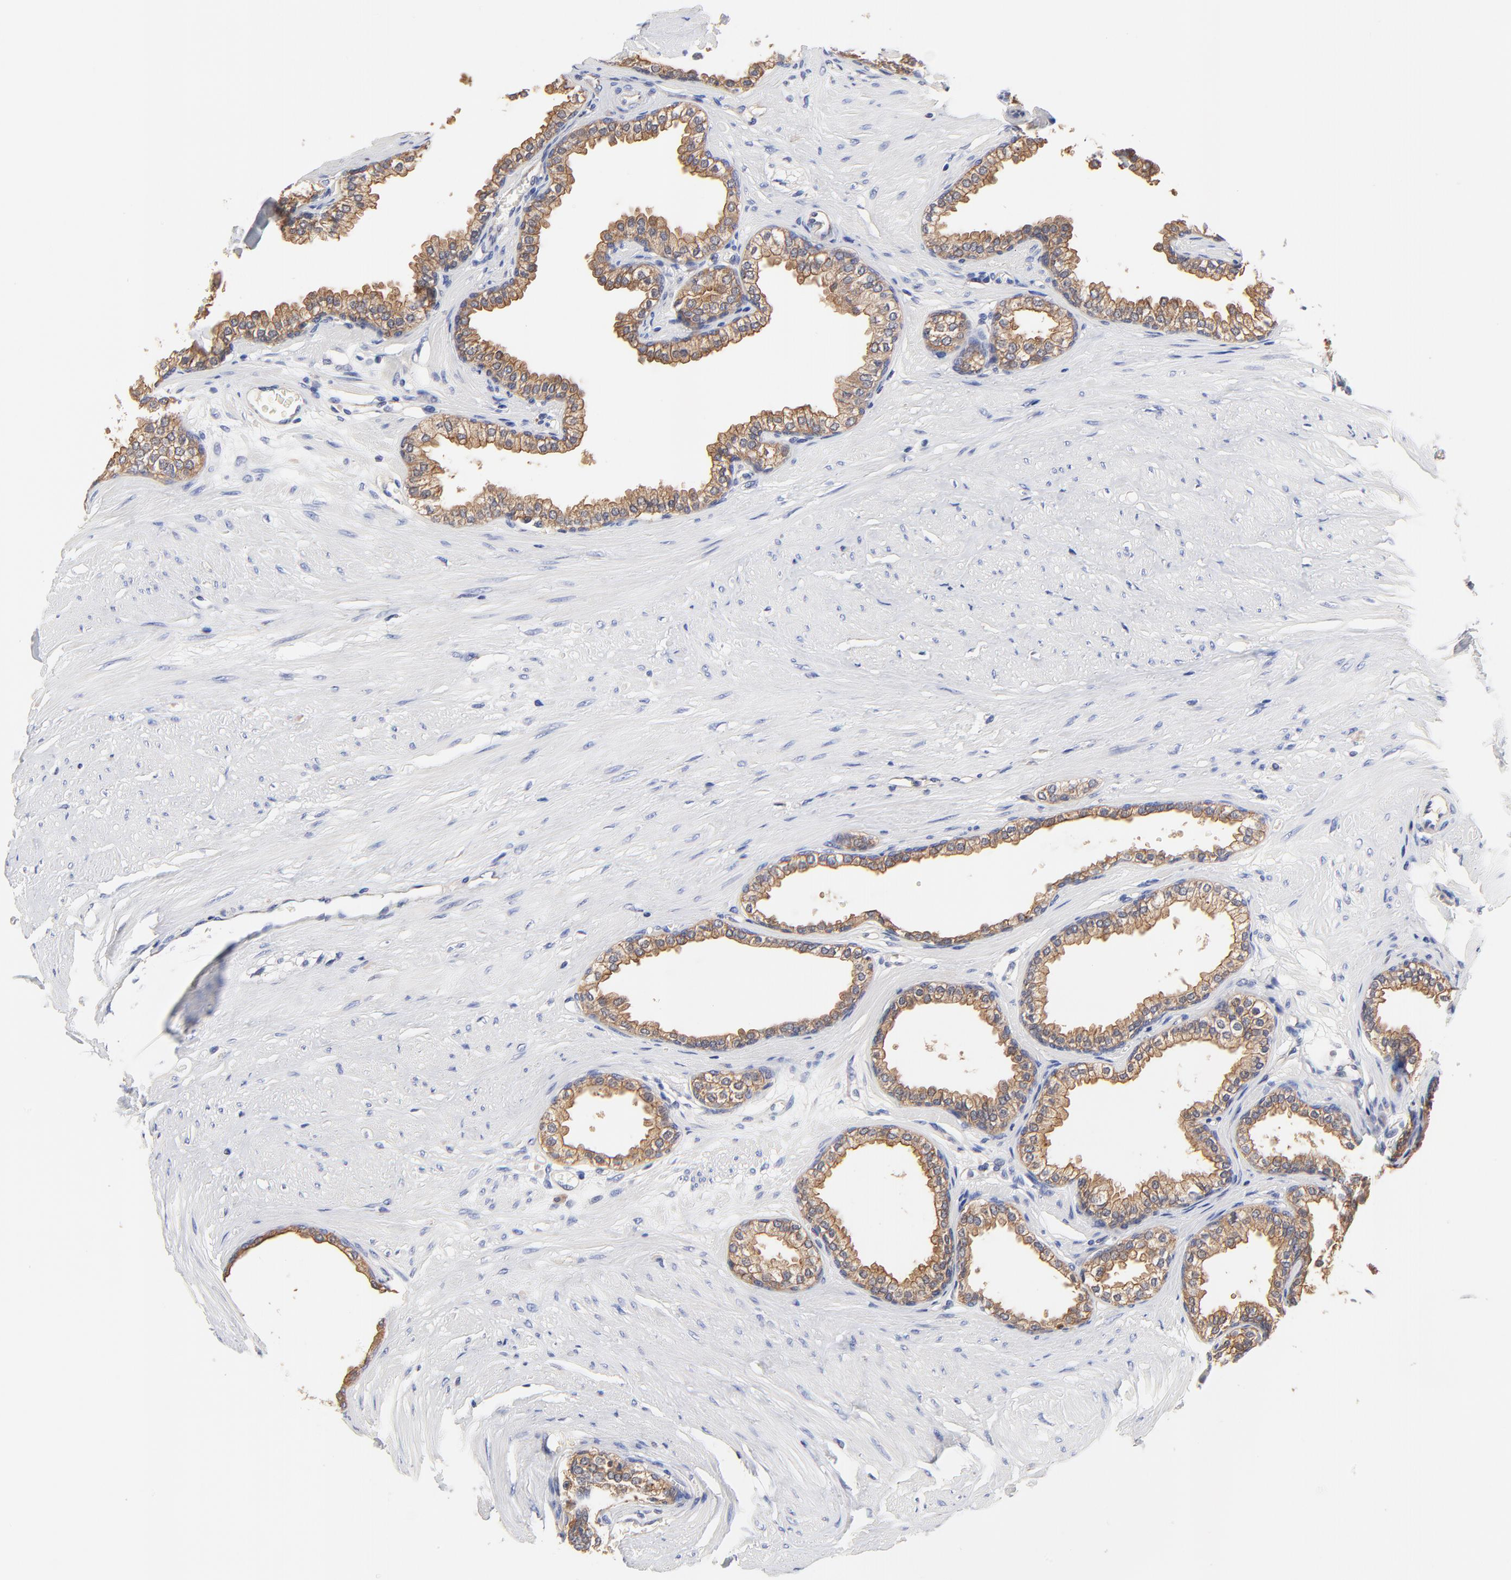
{"staining": {"intensity": "moderate", "quantity": ">75%", "location": "cytoplasmic/membranous"}, "tissue": "prostate", "cell_type": "Glandular cells", "image_type": "normal", "snomed": [{"axis": "morphology", "description": "Normal tissue, NOS"}, {"axis": "topography", "description": "Prostate"}], "caption": "Immunohistochemical staining of normal prostate exhibits >75% levels of moderate cytoplasmic/membranous protein positivity in about >75% of glandular cells. (IHC, brightfield microscopy, high magnification).", "gene": "FBXL2", "patient": {"sex": "male", "age": 64}}